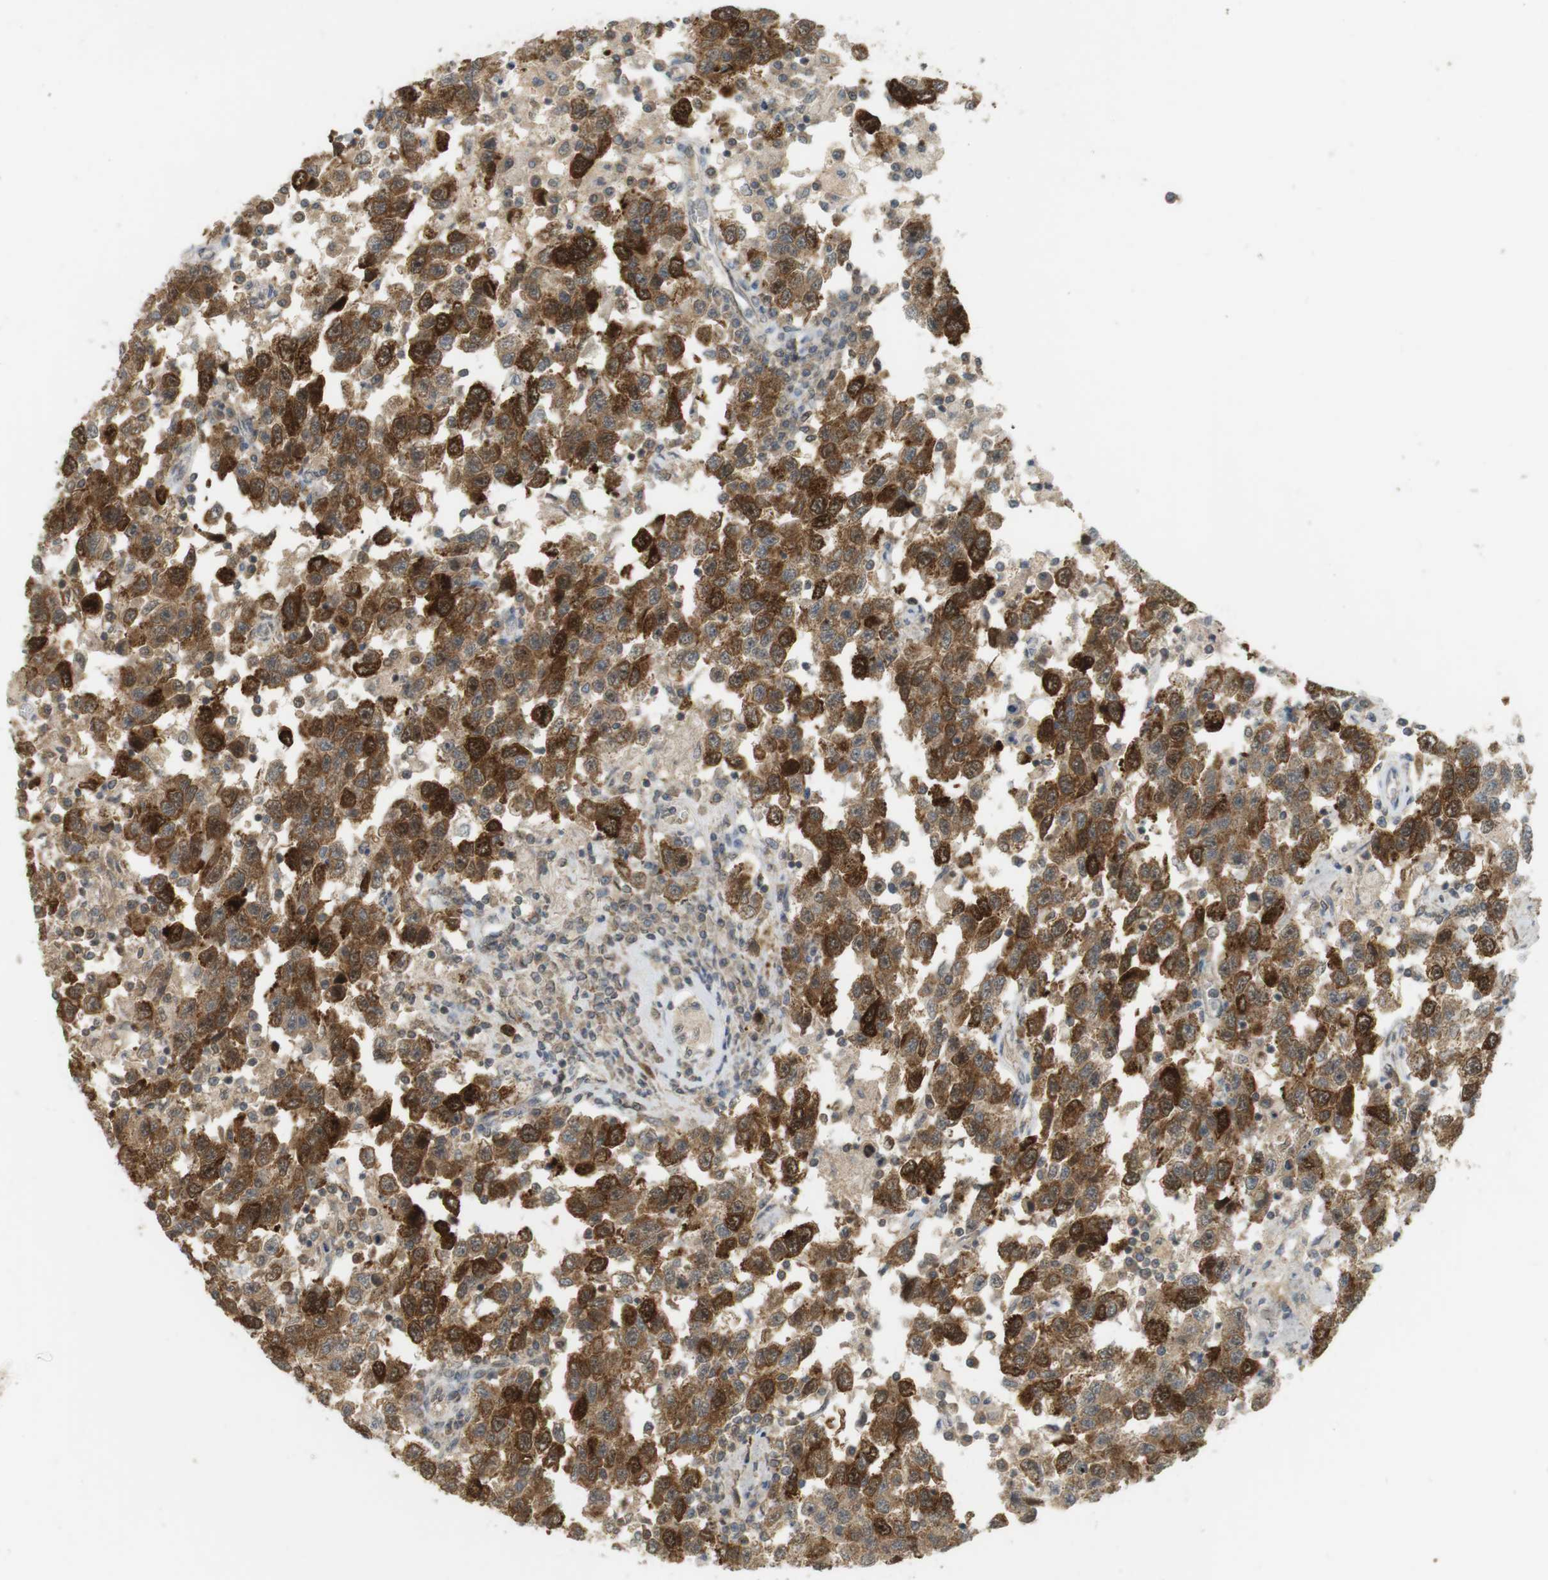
{"staining": {"intensity": "strong", "quantity": ">75%", "location": "cytoplasmic/membranous"}, "tissue": "testis cancer", "cell_type": "Tumor cells", "image_type": "cancer", "snomed": [{"axis": "morphology", "description": "Seminoma, NOS"}, {"axis": "topography", "description": "Testis"}], "caption": "Testis cancer stained for a protein (brown) exhibits strong cytoplasmic/membranous positive expression in approximately >75% of tumor cells.", "gene": "TTK", "patient": {"sex": "male", "age": 41}}